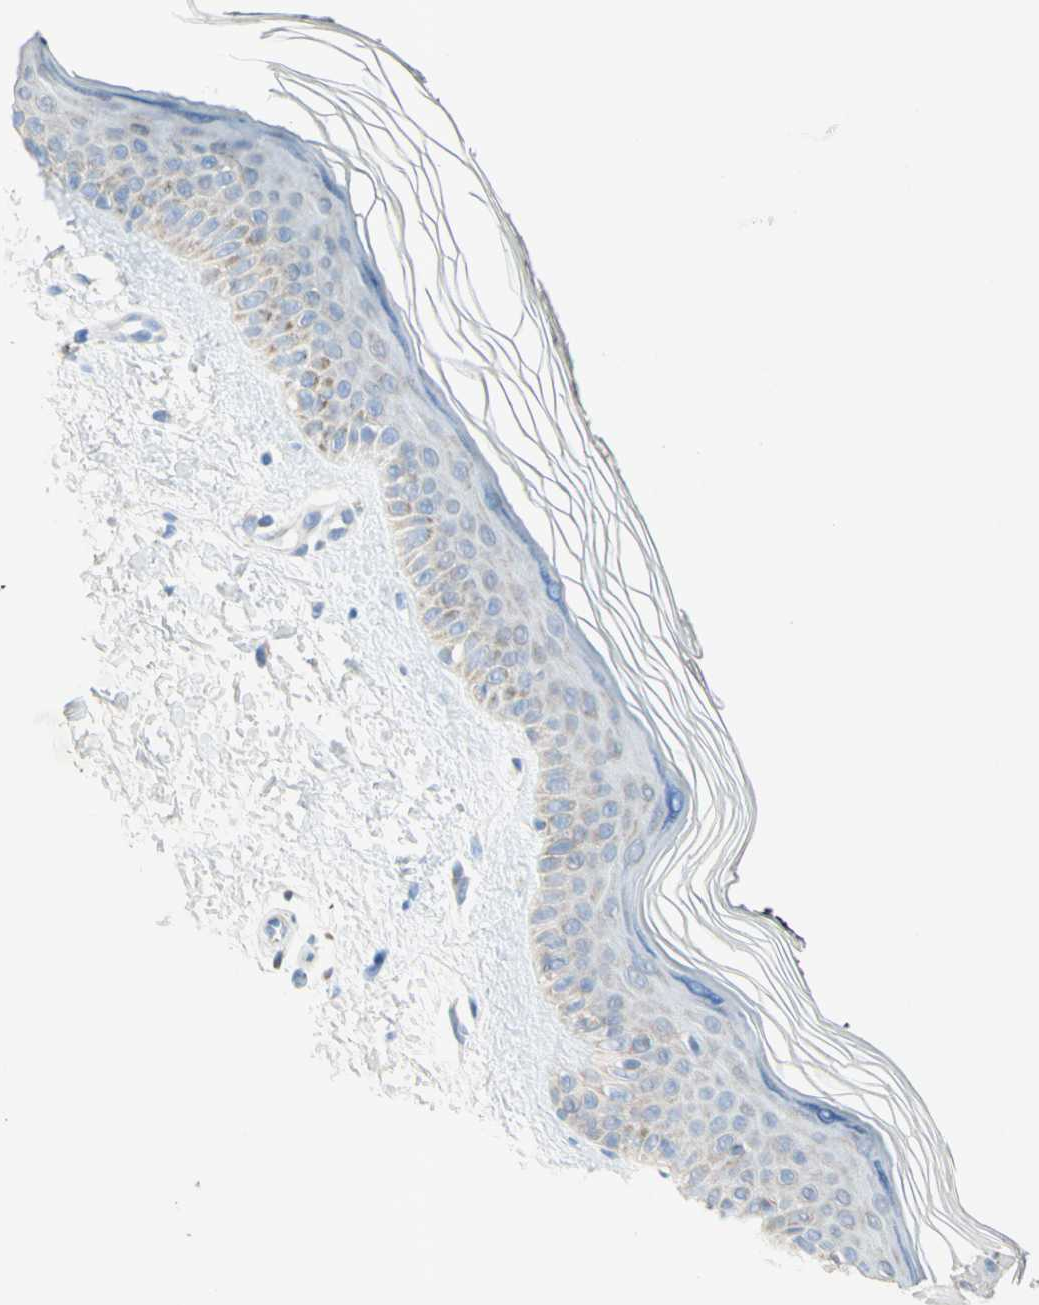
{"staining": {"intensity": "moderate", "quantity": "25%-75%", "location": "cytoplasmic/membranous"}, "tissue": "skin", "cell_type": "Fibroblasts", "image_type": "normal", "snomed": [{"axis": "morphology", "description": "Normal tissue, NOS"}, {"axis": "topography", "description": "Skin"}], "caption": "Protein expression analysis of normal skin exhibits moderate cytoplasmic/membranous positivity in approximately 25%-75% of fibroblasts.", "gene": "MFF", "patient": {"sex": "female", "age": 19}}